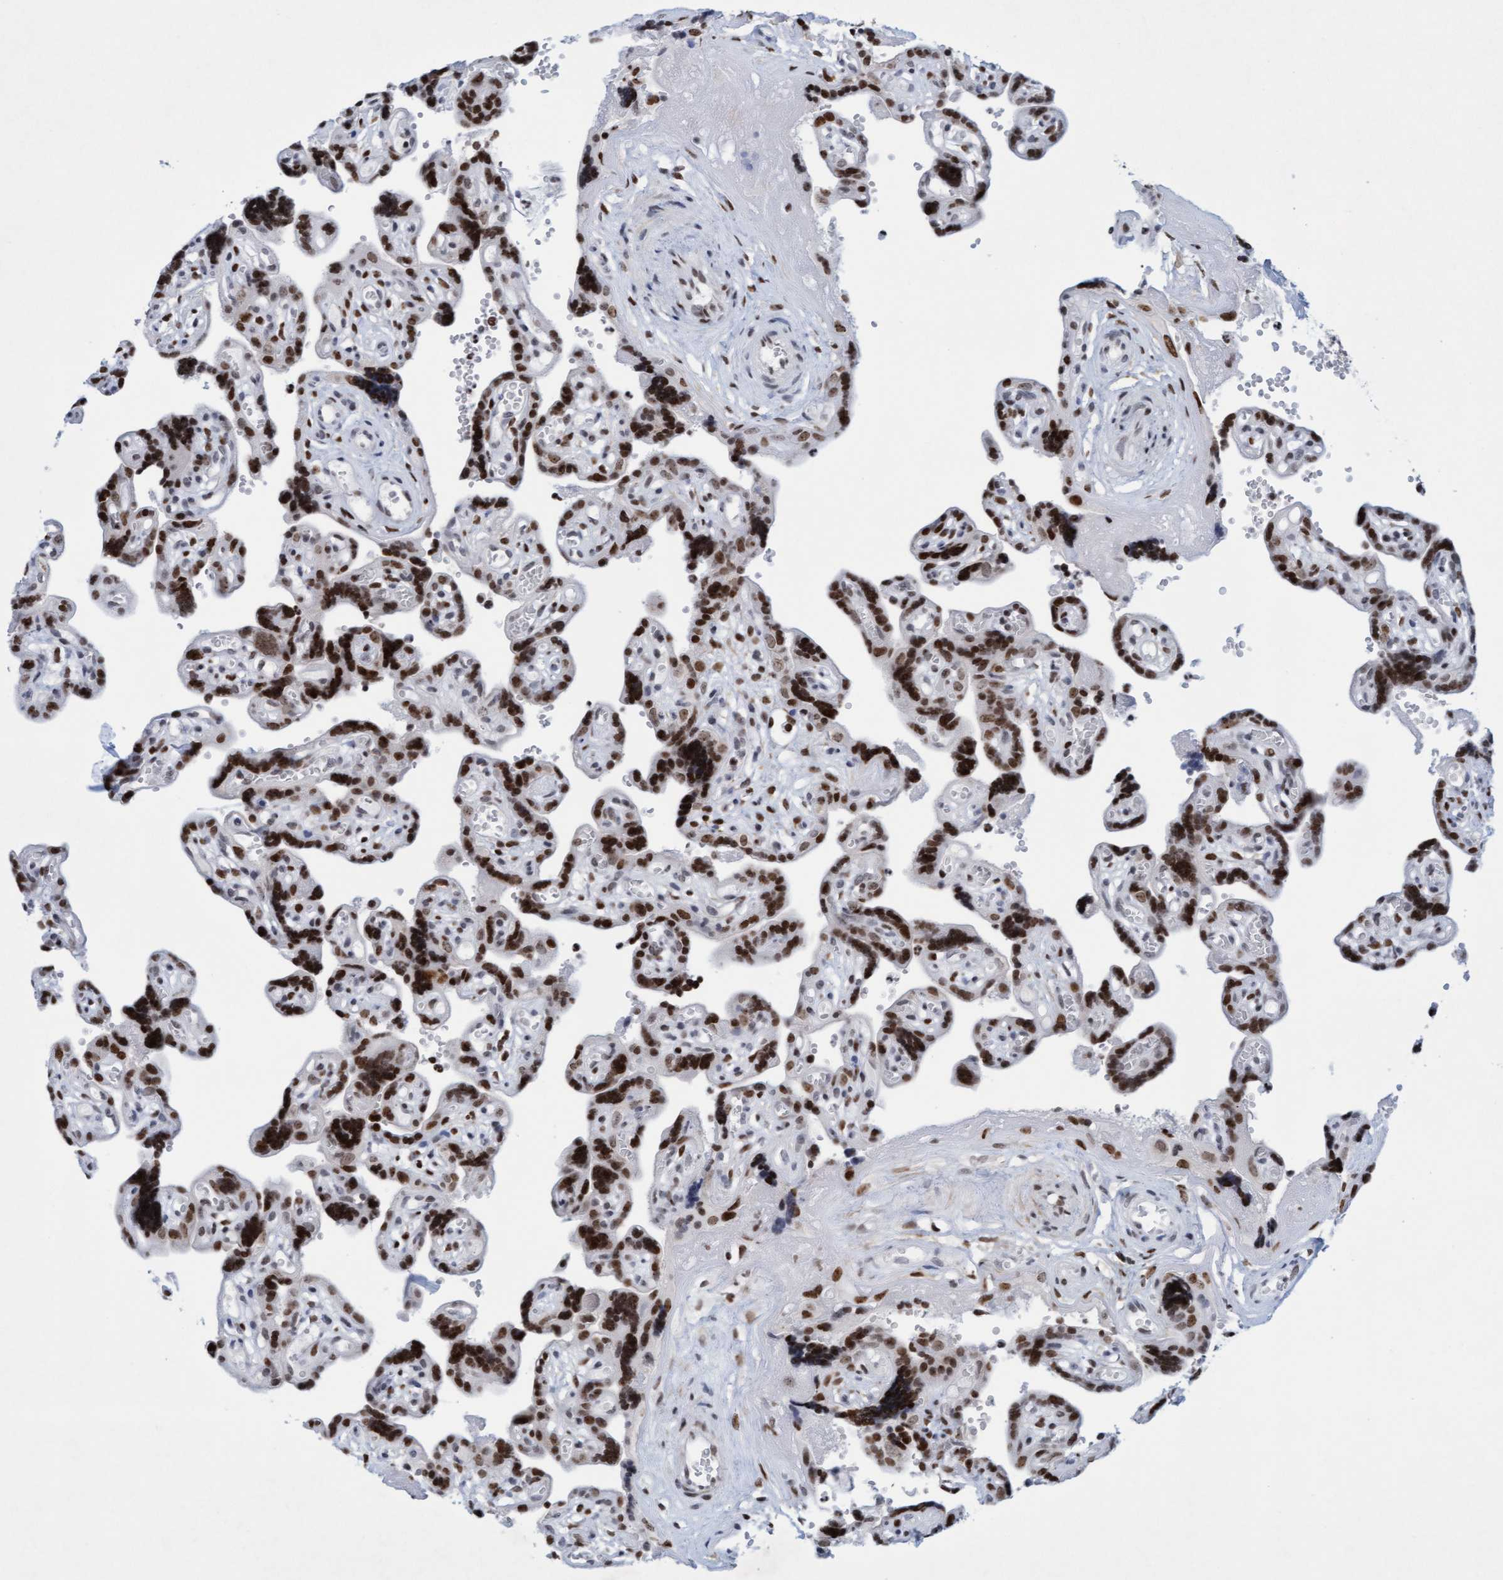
{"staining": {"intensity": "moderate", "quantity": ">75%", "location": "nuclear"}, "tissue": "placenta", "cell_type": "Decidual cells", "image_type": "normal", "snomed": [{"axis": "morphology", "description": "Normal tissue, NOS"}, {"axis": "topography", "description": "Placenta"}], "caption": "Brown immunohistochemical staining in unremarkable human placenta exhibits moderate nuclear expression in approximately >75% of decidual cells. (IHC, brightfield microscopy, high magnification).", "gene": "GLRX2", "patient": {"sex": "female", "age": 30}}